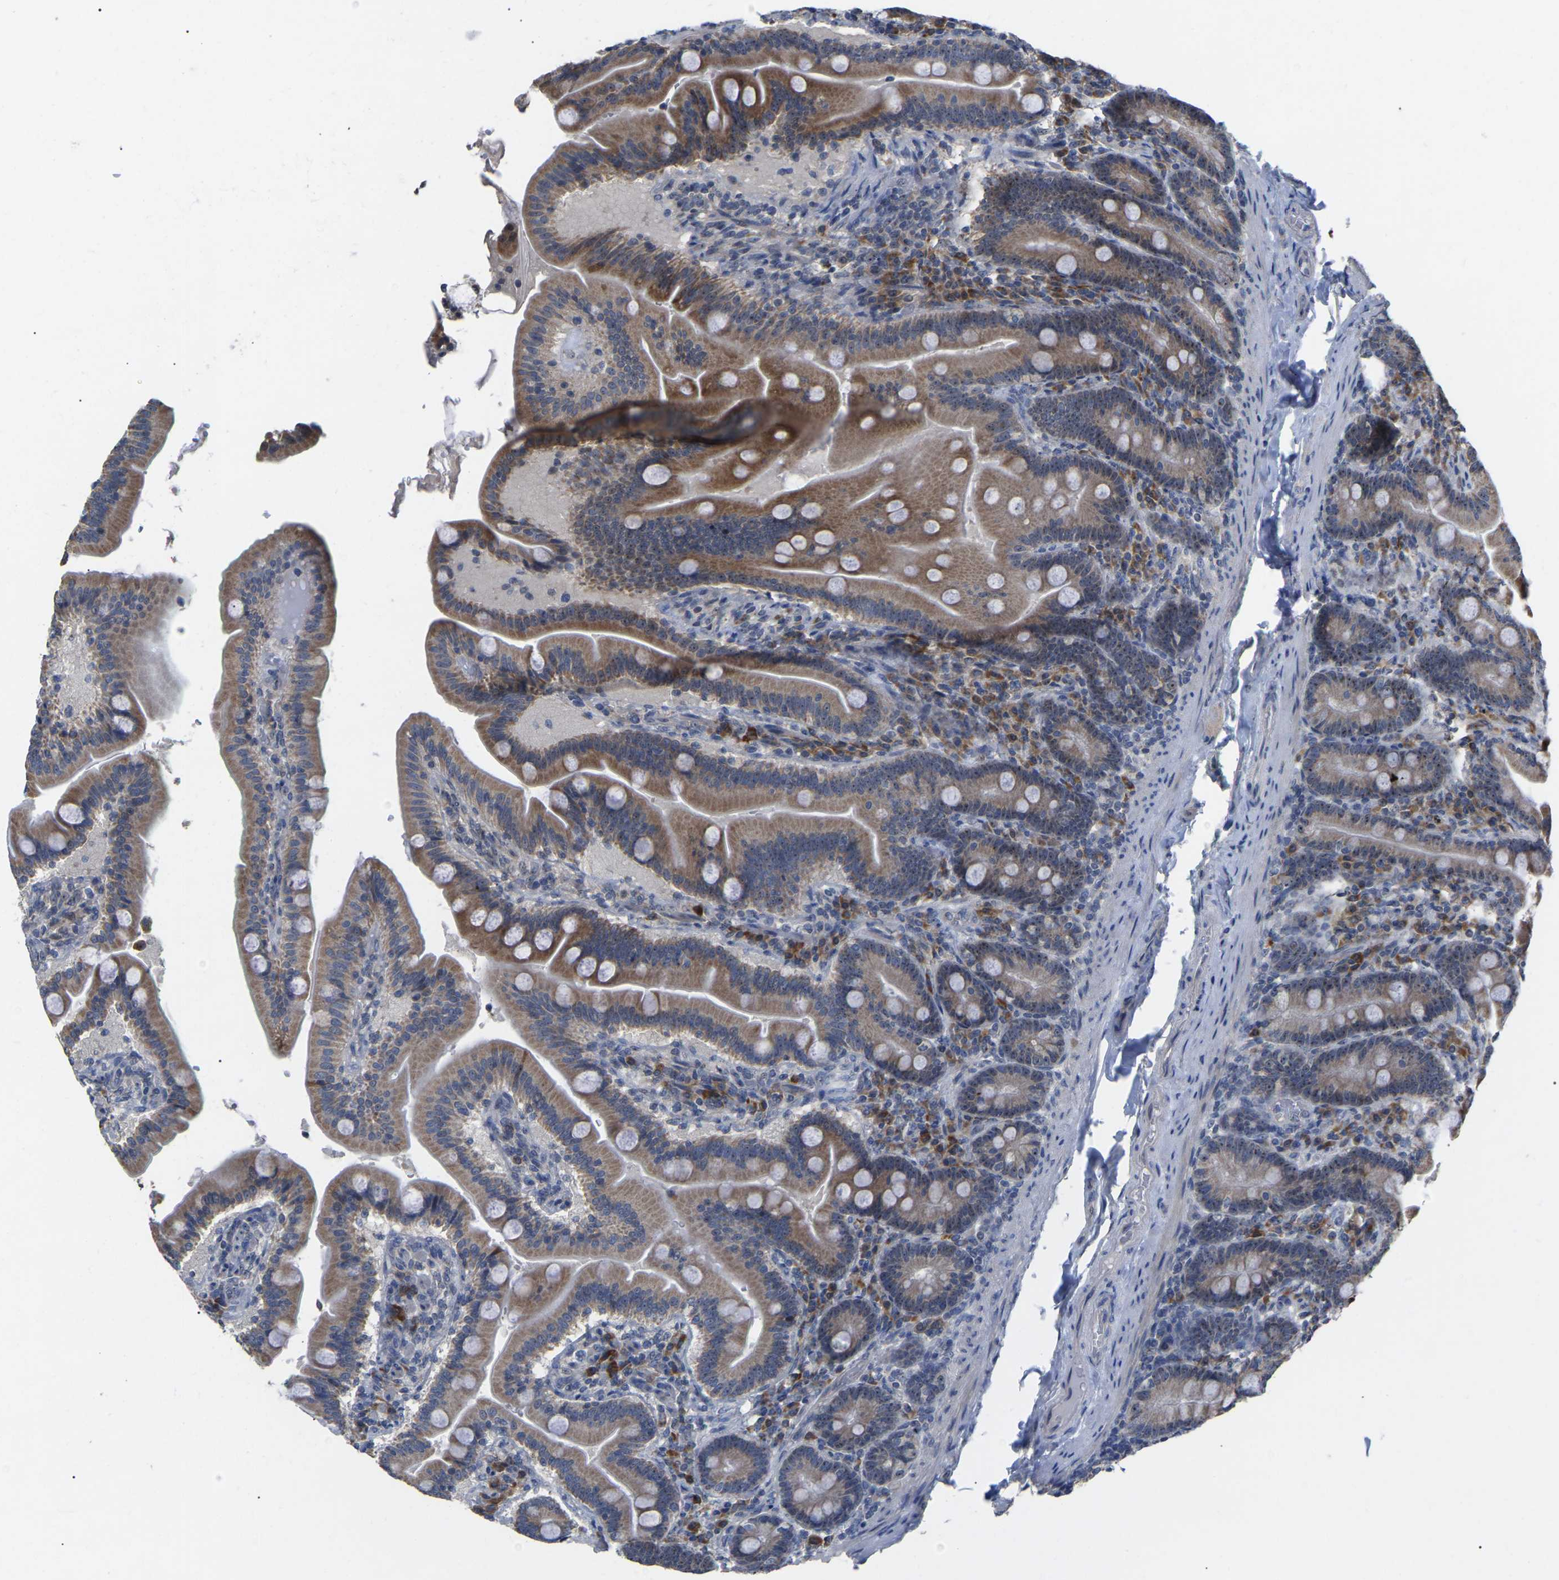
{"staining": {"intensity": "moderate", "quantity": ">75%", "location": "cytoplasmic/membranous,nuclear"}, "tissue": "duodenum", "cell_type": "Glandular cells", "image_type": "normal", "snomed": [{"axis": "morphology", "description": "Normal tissue, NOS"}, {"axis": "topography", "description": "Duodenum"}], "caption": "A high-resolution histopathology image shows IHC staining of benign duodenum, which shows moderate cytoplasmic/membranous,nuclear positivity in about >75% of glandular cells. Using DAB (3,3'-diaminobenzidine) (brown) and hematoxylin (blue) stains, captured at high magnification using brightfield microscopy.", "gene": "NOP53", "patient": {"sex": "male", "age": 54}}